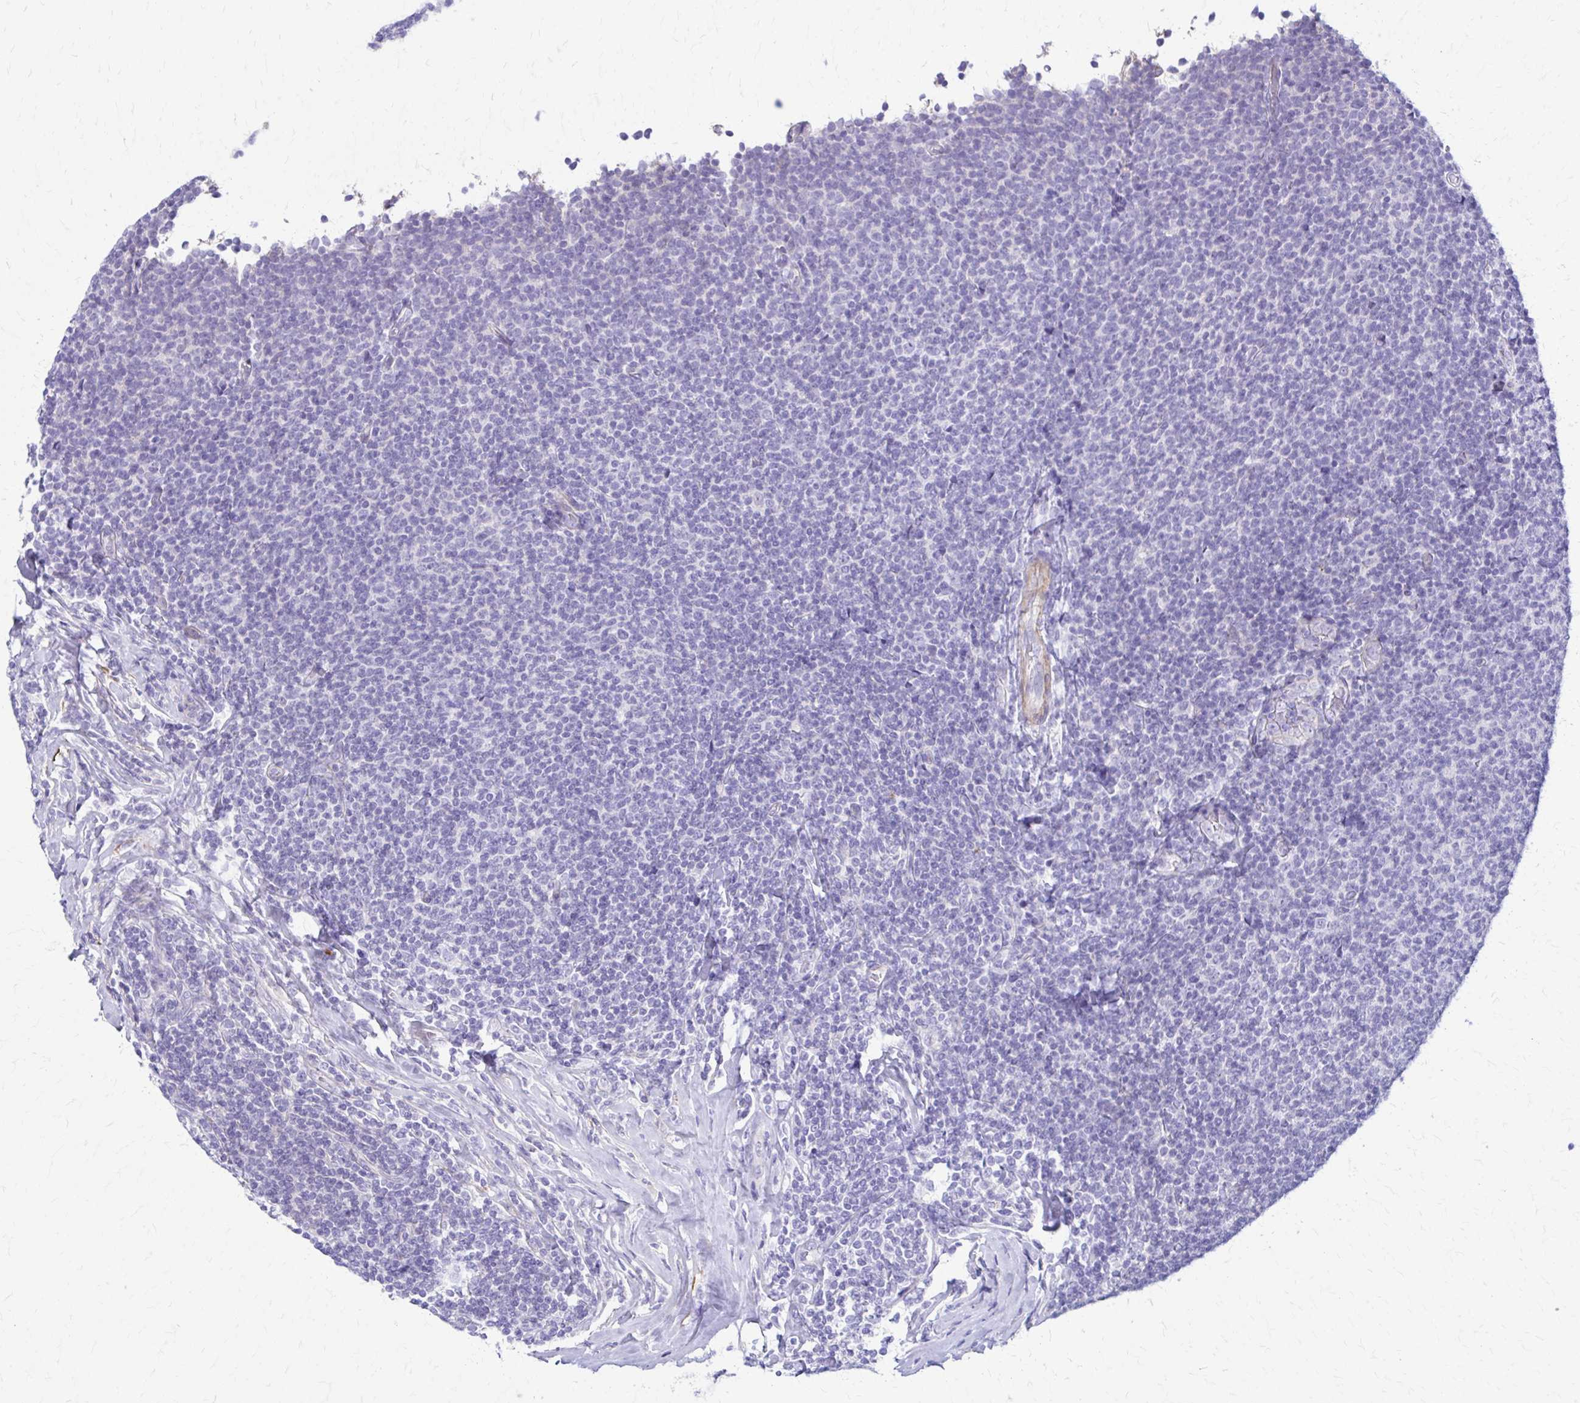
{"staining": {"intensity": "negative", "quantity": "none", "location": "none"}, "tissue": "lymphoma", "cell_type": "Tumor cells", "image_type": "cancer", "snomed": [{"axis": "morphology", "description": "Malignant lymphoma, non-Hodgkin's type, Low grade"}, {"axis": "topography", "description": "Lymph node"}], "caption": "High magnification brightfield microscopy of lymphoma stained with DAB (brown) and counterstained with hematoxylin (blue): tumor cells show no significant expression. (DAB (3,3'-diaminobenzidine) immunohistochemistry (IHC) with hematoxylin counter stain).", "gene": "DSP", "patient": {"sex": "male", "age": 52}}